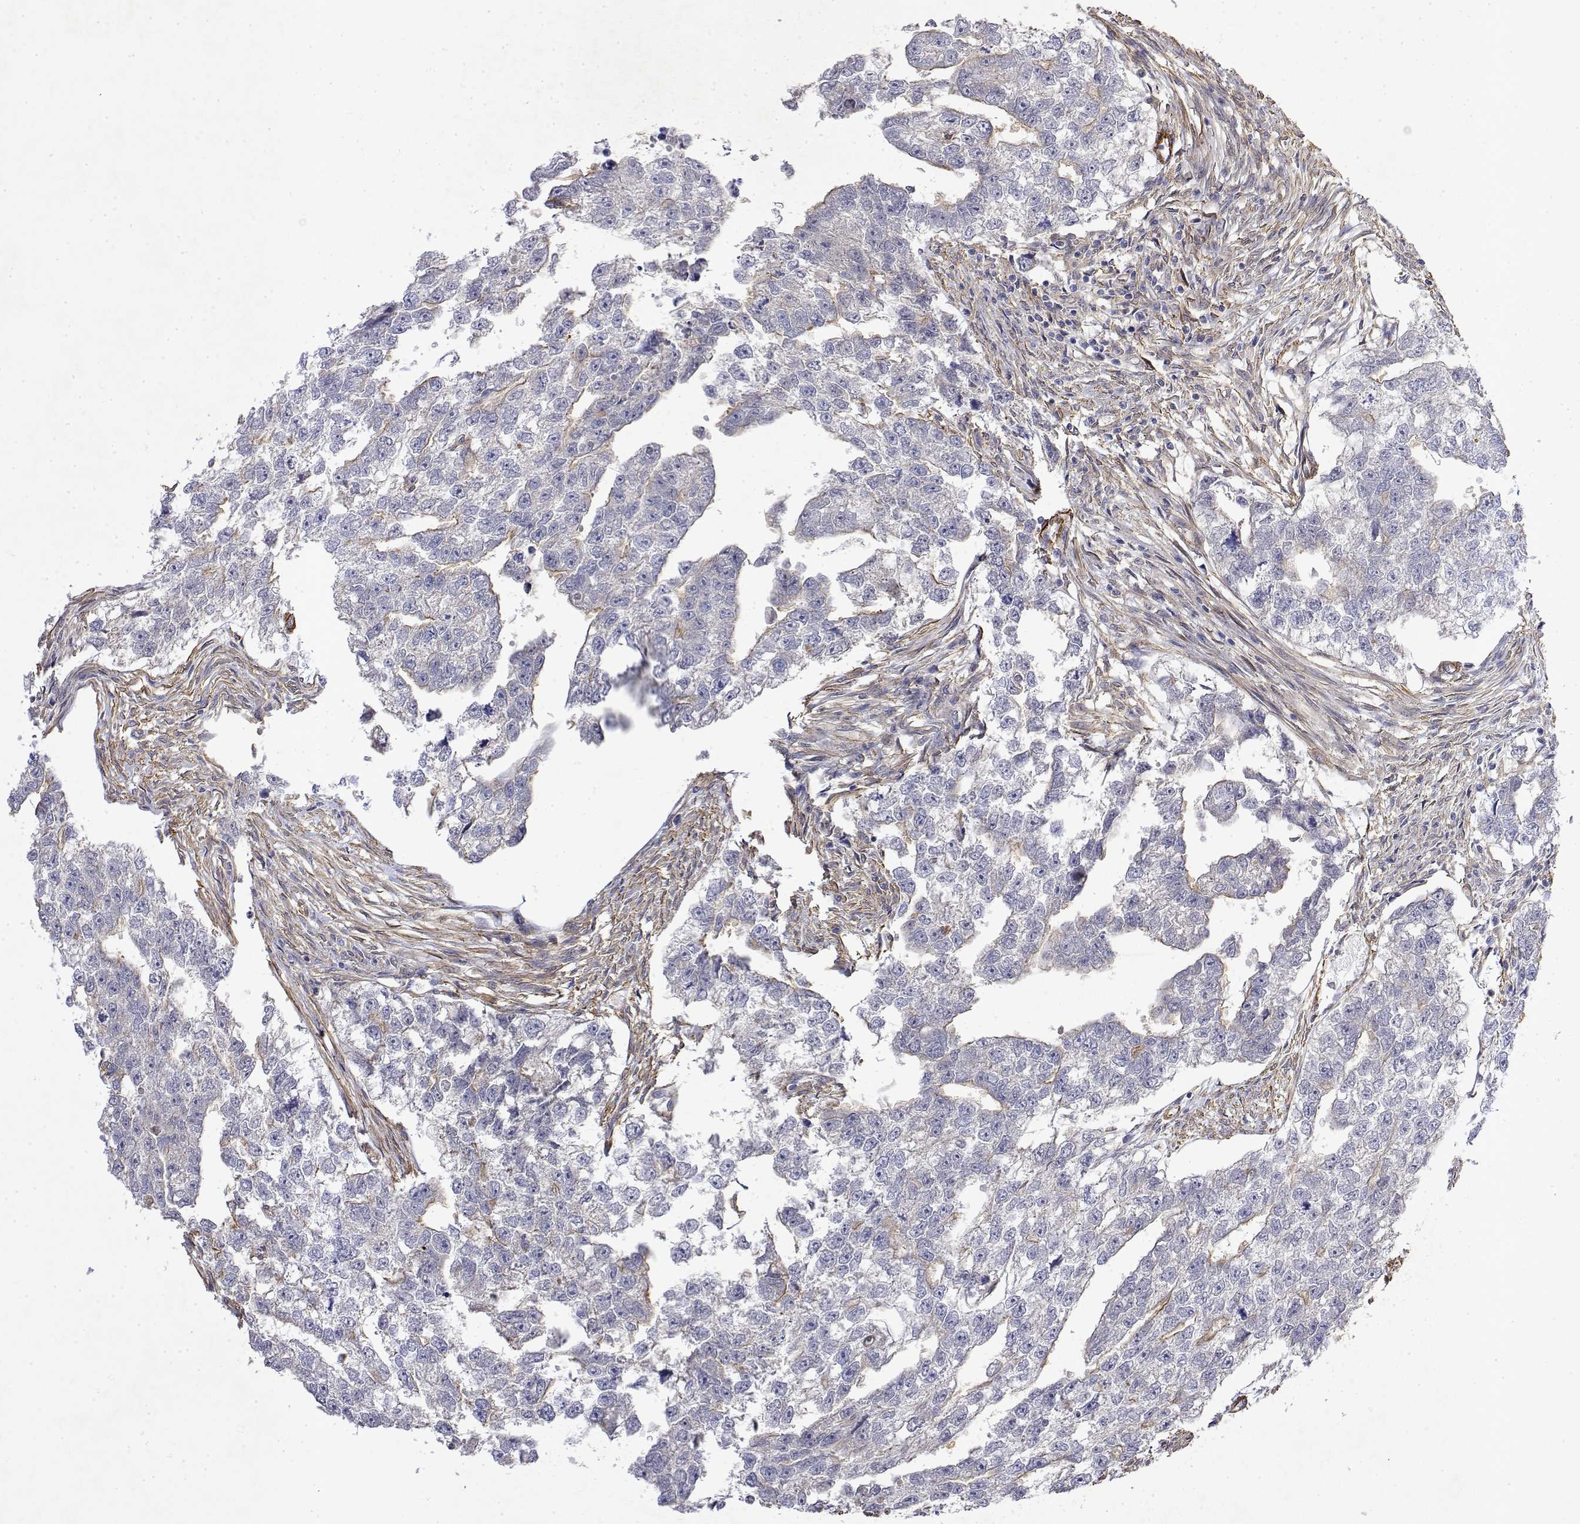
{"staining": {"intensity": "negative", "quantity": "none", "location": "none"}, "tissue": "testis cancer", "cell_type": "Tumor cells", "image_type": "cancer", "snomed": [{"axis": "morphology", "description": "Carcinoma, Embryonal, NOS"}, {"axis": "morphology", "description": "Teratoma, malignant, NOS"}, {"axis": "topography", "description": "Testis"}], "caption": "Tumor cells show no significant protein positivity in testis cancer (embryonal carcinoma).", "gene": "SOWAHD", "patient": {"sex": "male", "age": 44}}